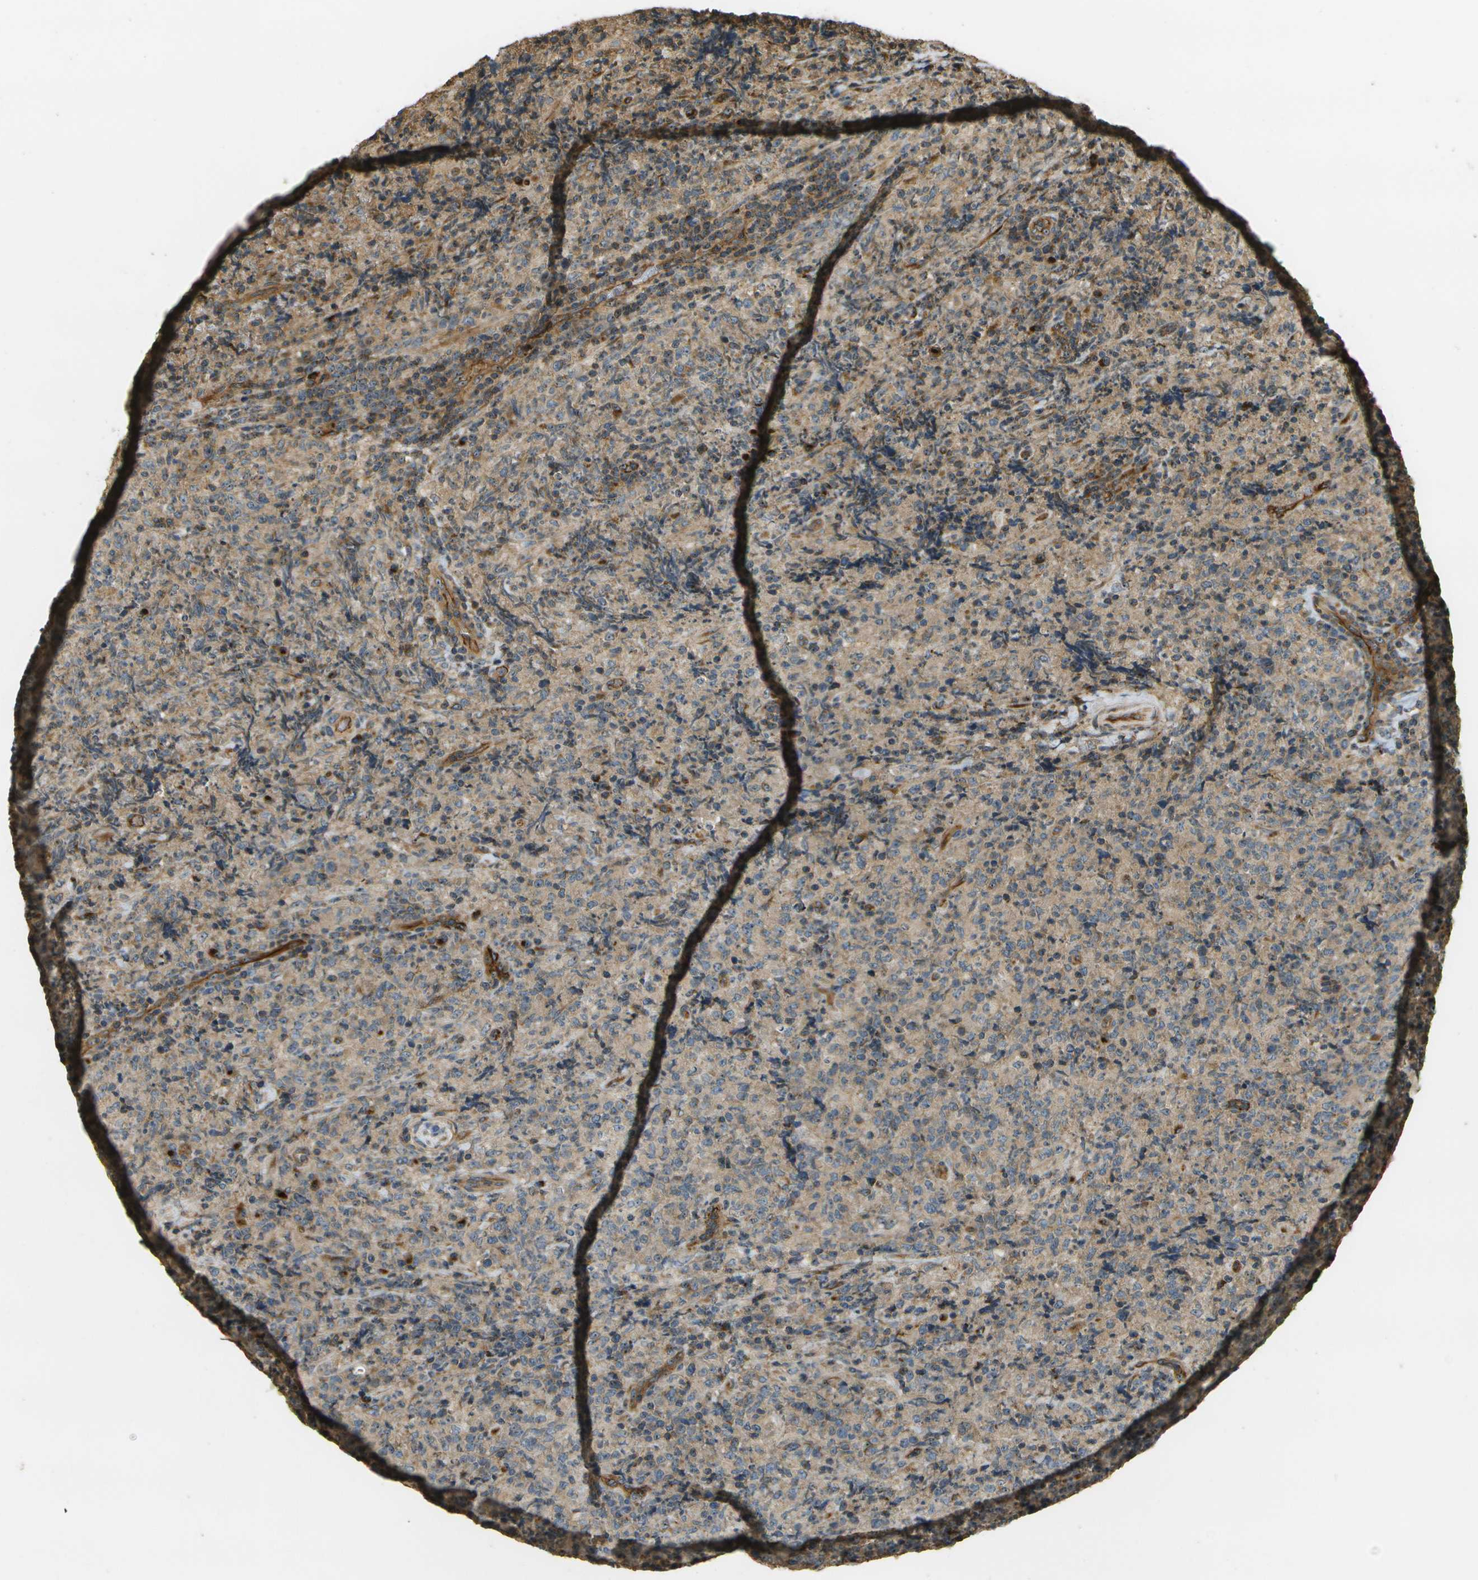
{"staining": {"intensity": "moderate", "quantity": ">75%", "location": "cytoplasmic/membranous"}, "tissue": "lymphoma", "cell_type": "Tumor cells", "image_type": "cancer", "snomed": [{"axis": "morphology", "description": "Malignant lymphoma, non-Hodgkin's type, High grade"}, {"axis": "topography", "description": "Tonsil"}], "caption": "A brown stain shows moderate cytoplasmic/membranous staining of a protein in lymphoma tumor cells.", "gene": "LRP12", "patient": {"sex": "female", "age": 36}}